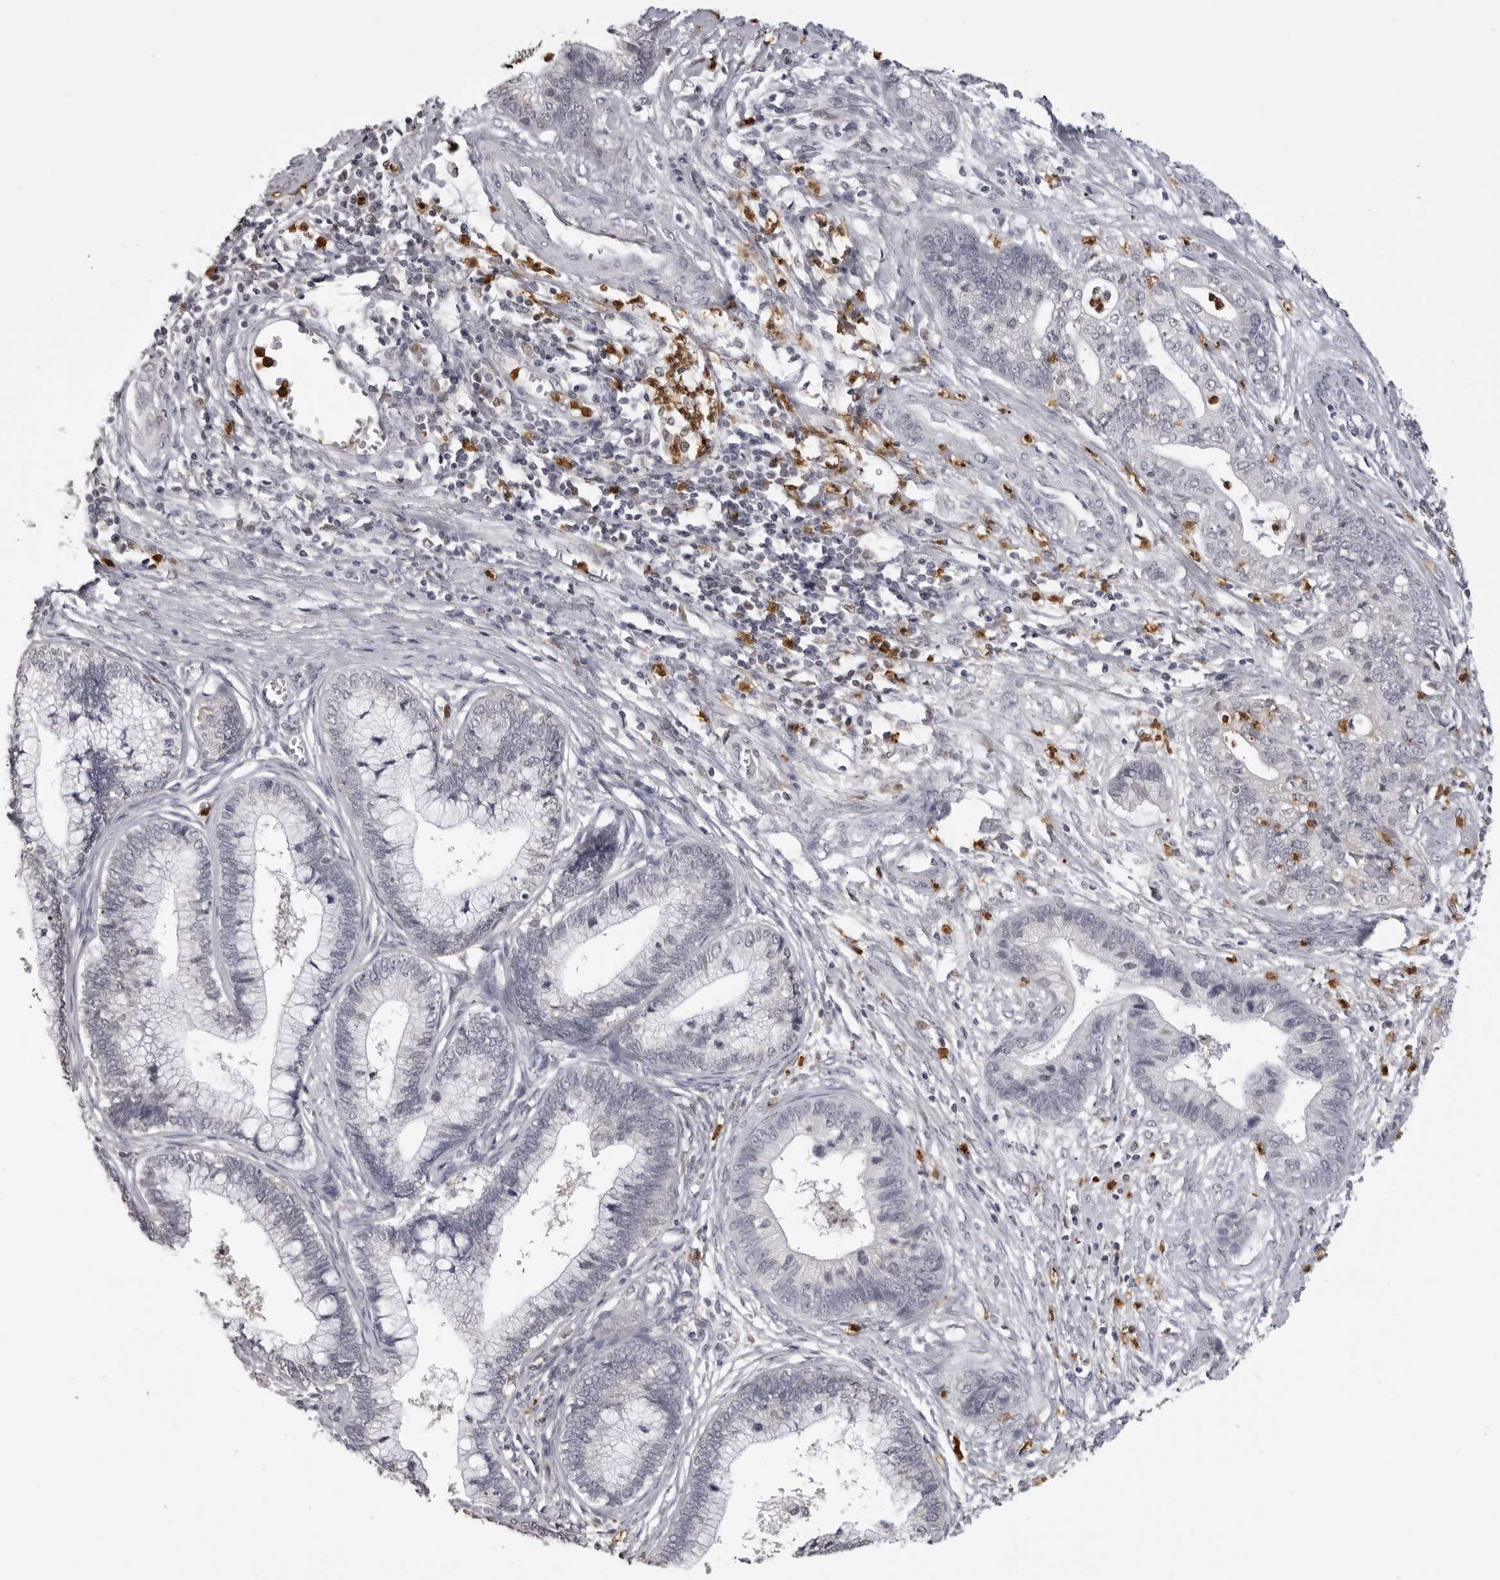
{"staining": {"intensity": "negative", "quantity": "none", "location": "none"}, "tissue": "cervical cancer", "cell_type": "Tumor cells", "image_type": "cancer", "snomed": [{"axis": "morphology", "description": "Adenocarcinoma, NOS"}, {"axis": "topography", "description": "Cervix"}], "caption": "Tumor cells are negative for brown protein staining in cervical adenocarcinoma.", "gene": "IL31", "patient": {"sex": "female", "age": 44}}